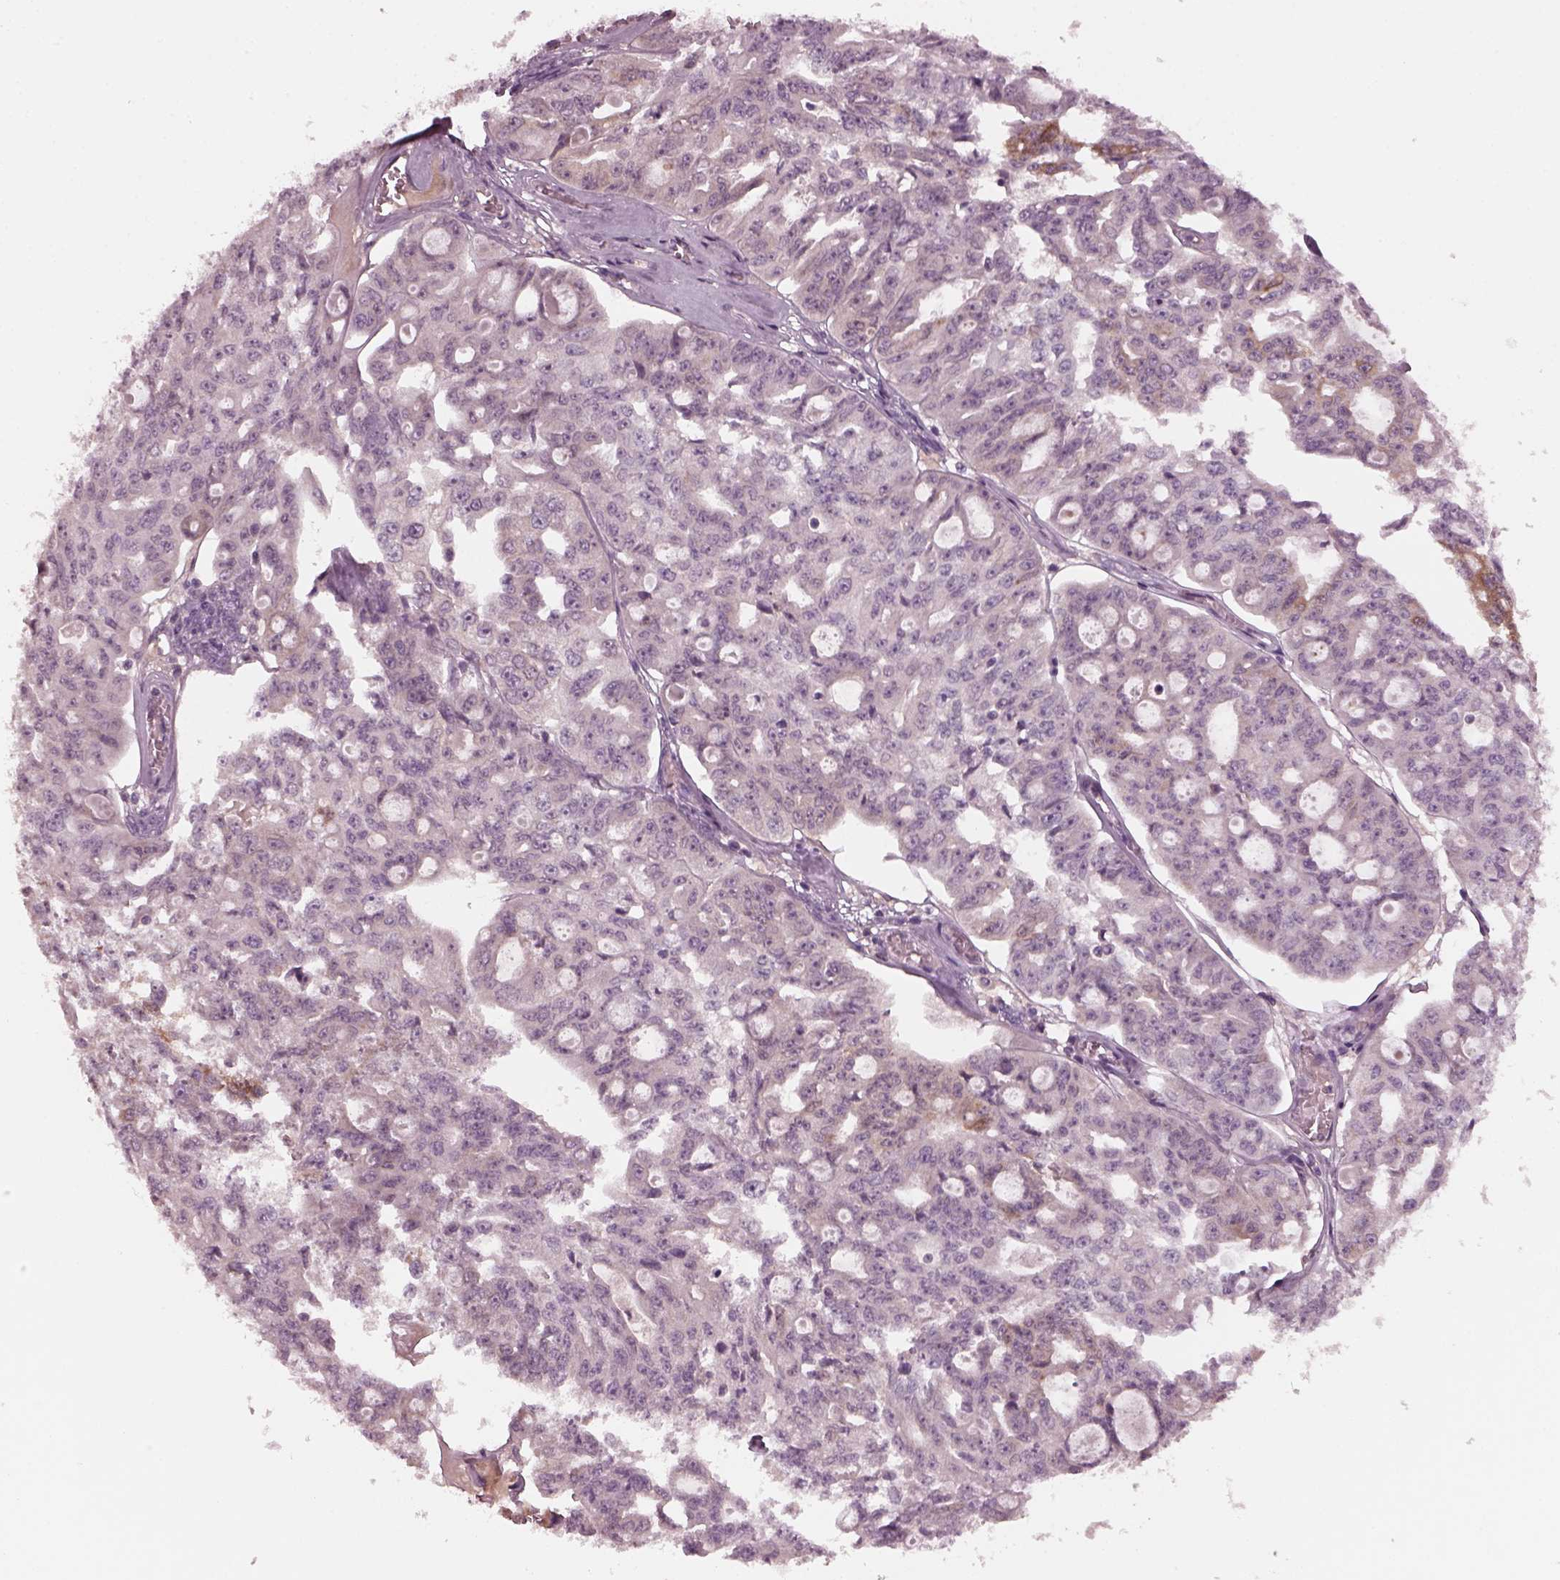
{"staining": {"intensity": "negative", "quantity": "none", "location": "none"}, "tissue": "ovarian cancer", "cell_type": "Tumor cells", "image_type": "cancer", "snomed": [{"axis": "morphology", "description": "Carcinoma, endometroid"}, {"axis": "topography", "description": "Ovary"}], "caption": "Tumor cells show no significant positivity in ovarian cancer (endometroid carcinoma).", "gene": "PORCN", "patient": {"sex": "female", "age": 65}}